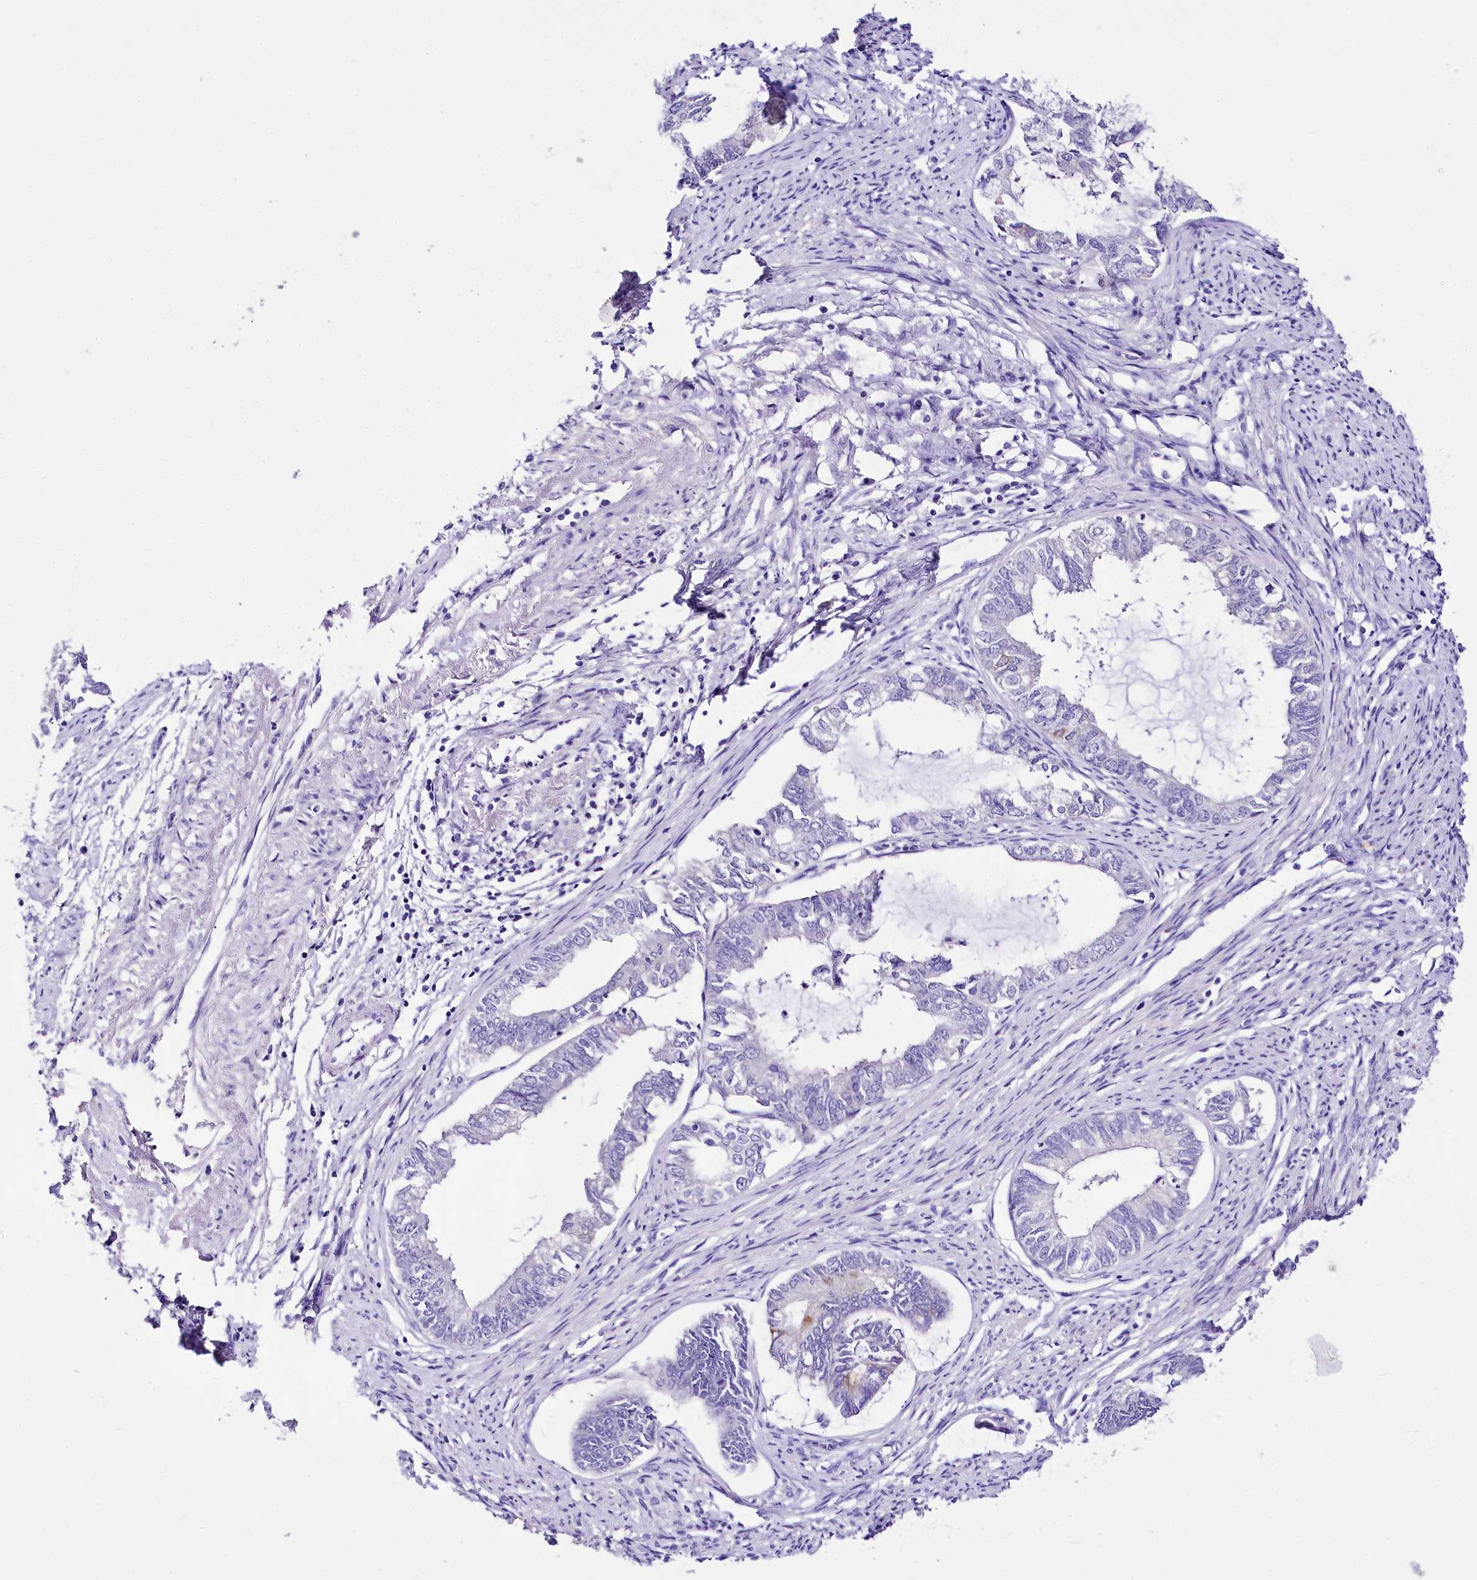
{"staining": {"intensity": "negative", "quantity": "none", "location": "none"}, "tissue": "endometrial cancer", "cell_type": "Tumor cells", "image_type": "cancer", "snomed": [{"axis": "morphology", "description": "Adenocarcinoma, NOS"}, {"axis": "topography", "description": "Endometrium"}], "caption": "Endometrial adenocarcinoma stained for a protein using immunohistochemistry displays no staining tumor cells.", "gene": "A2ML1", "patient": {"sex": "female", "age": 86}}